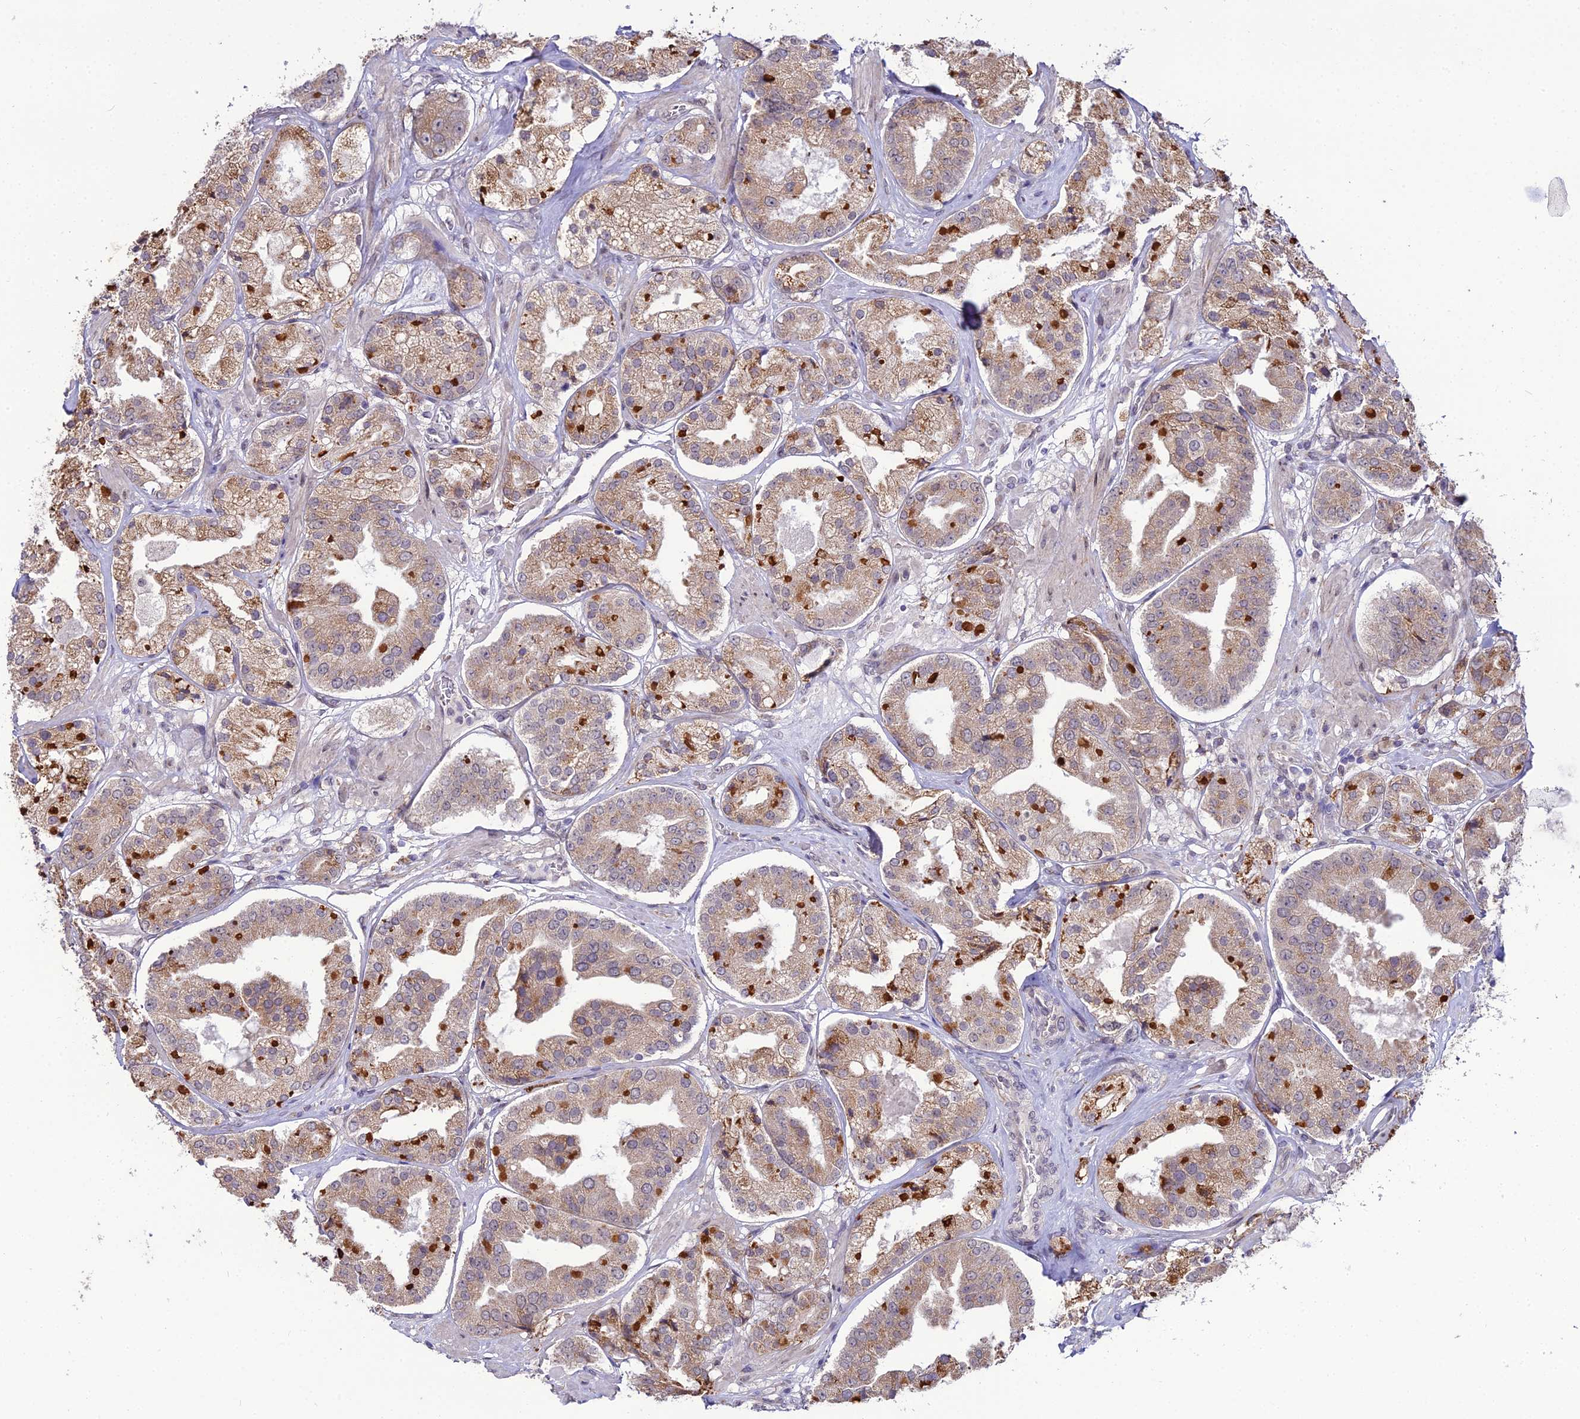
{"staining": {"intensity": "moderate", "quantity": ">75%", "location": "cytoplasmic/membranous"}, "tissue": "prostate cancer", "cell_type": "Tumor cells", "image_type": "cancer", "snomed": [{"axis": "morphology", "description": "Adenocarcinoma, High grade"}, {"axis": "topography", "description": "Prostate"}], "caption": "Tumor cells display medium levels of moderate cytoplasmic/membranous expression in approximately >75% of cells in prostate cancer (high-grade adenocarcinoma). (brown staining indicates protein expression, while blue staining denotes nuclei).", "gene": "TROAP", "patient": {"sex": "male", "age": 63}}